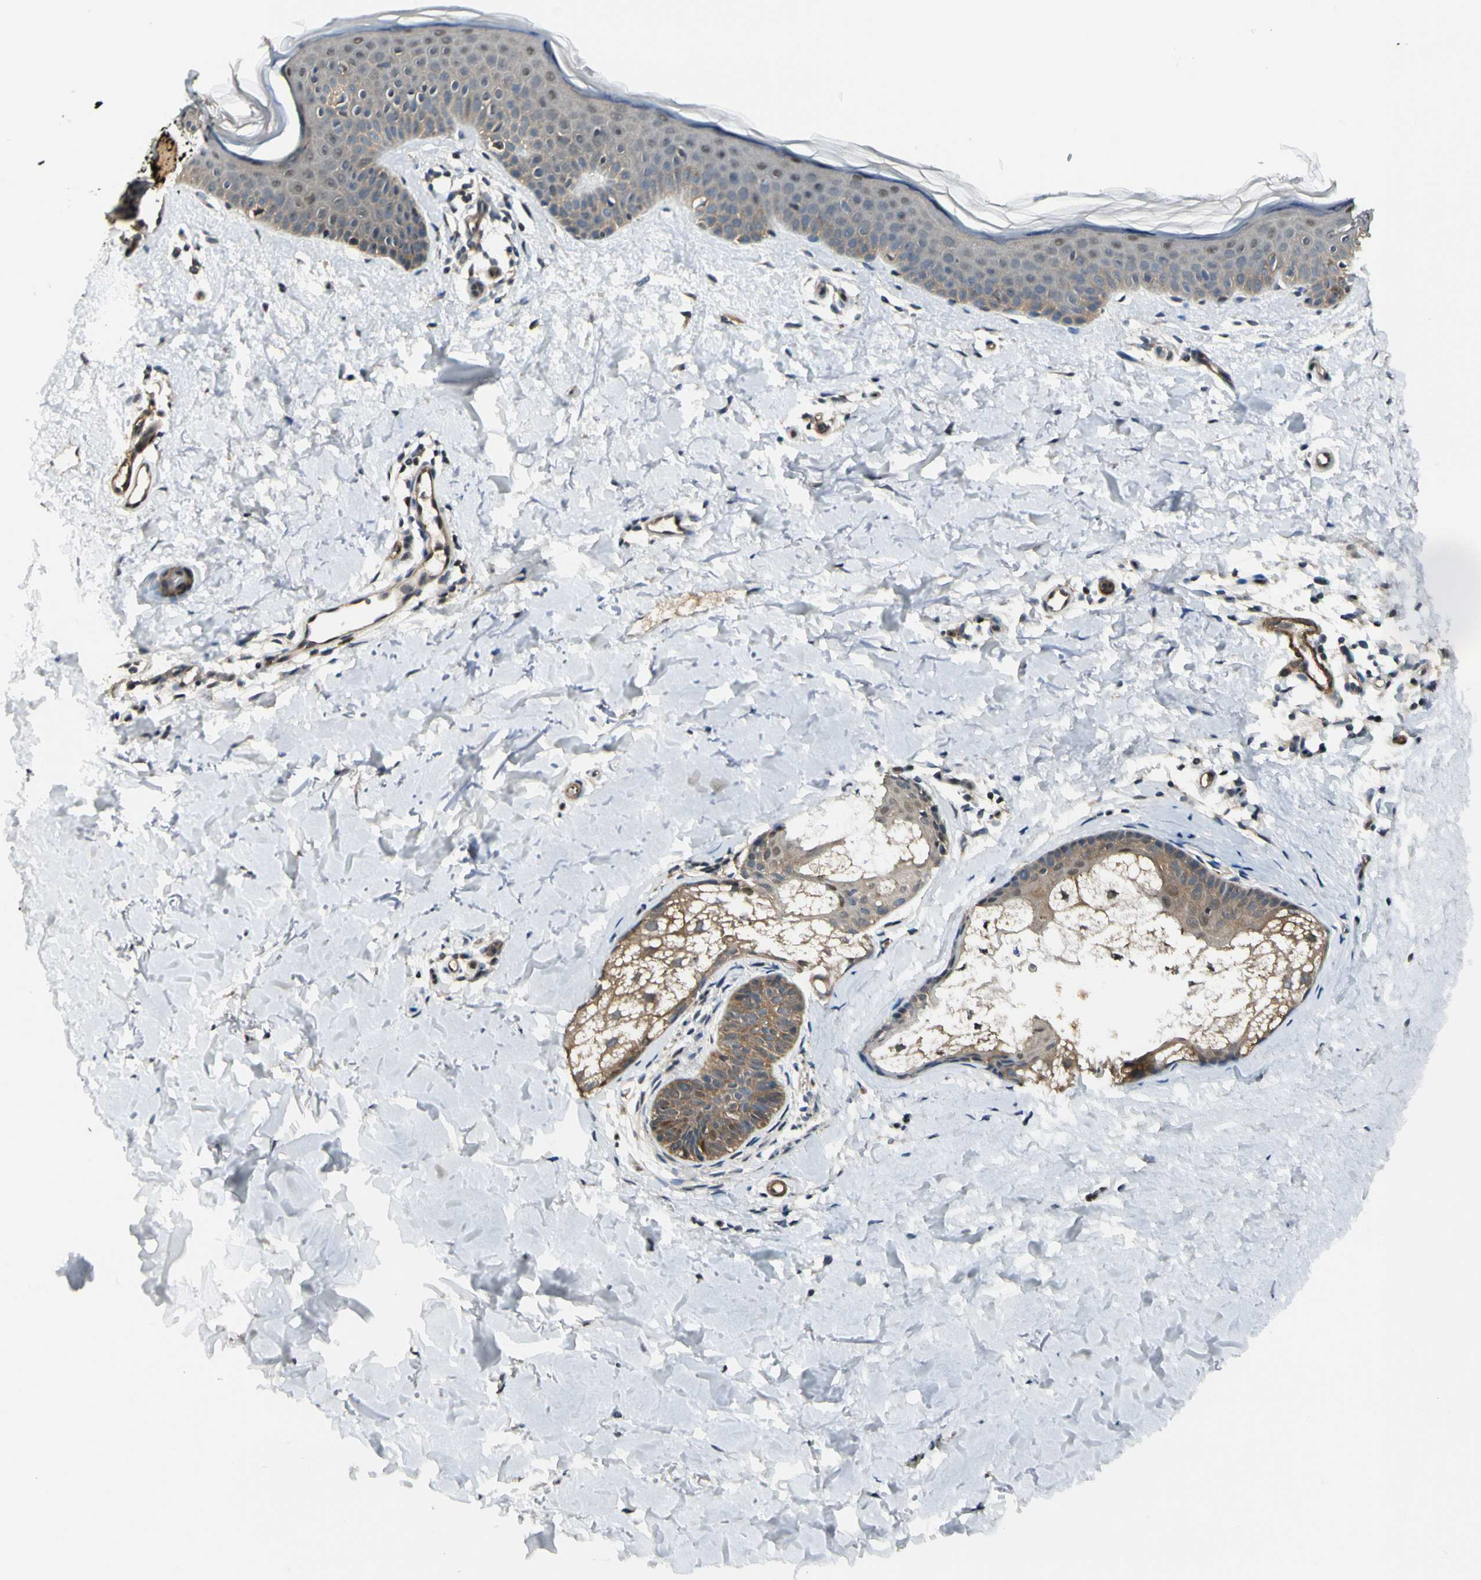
{"staining": {"intensity": "moderate", "quantity": ">75%", "location": "cytoplasmic/membranous"}, "tissue": "skin", "cell_type": "Fibroblasts", "image_type": "normal", "snomed": [{"axis": "morphology", "description": "Normal tissue, NOS"}, {"axis": "topography", "description": "Skin"}], "caption": "This micrograph exhibits IHC staining of normal human skin, with medium moderate cytoplasmic/membranous expression in about >75% of fibroblasts.", "gene": "RASGRF1", "patient": {"sex": "female", "age": 56}}